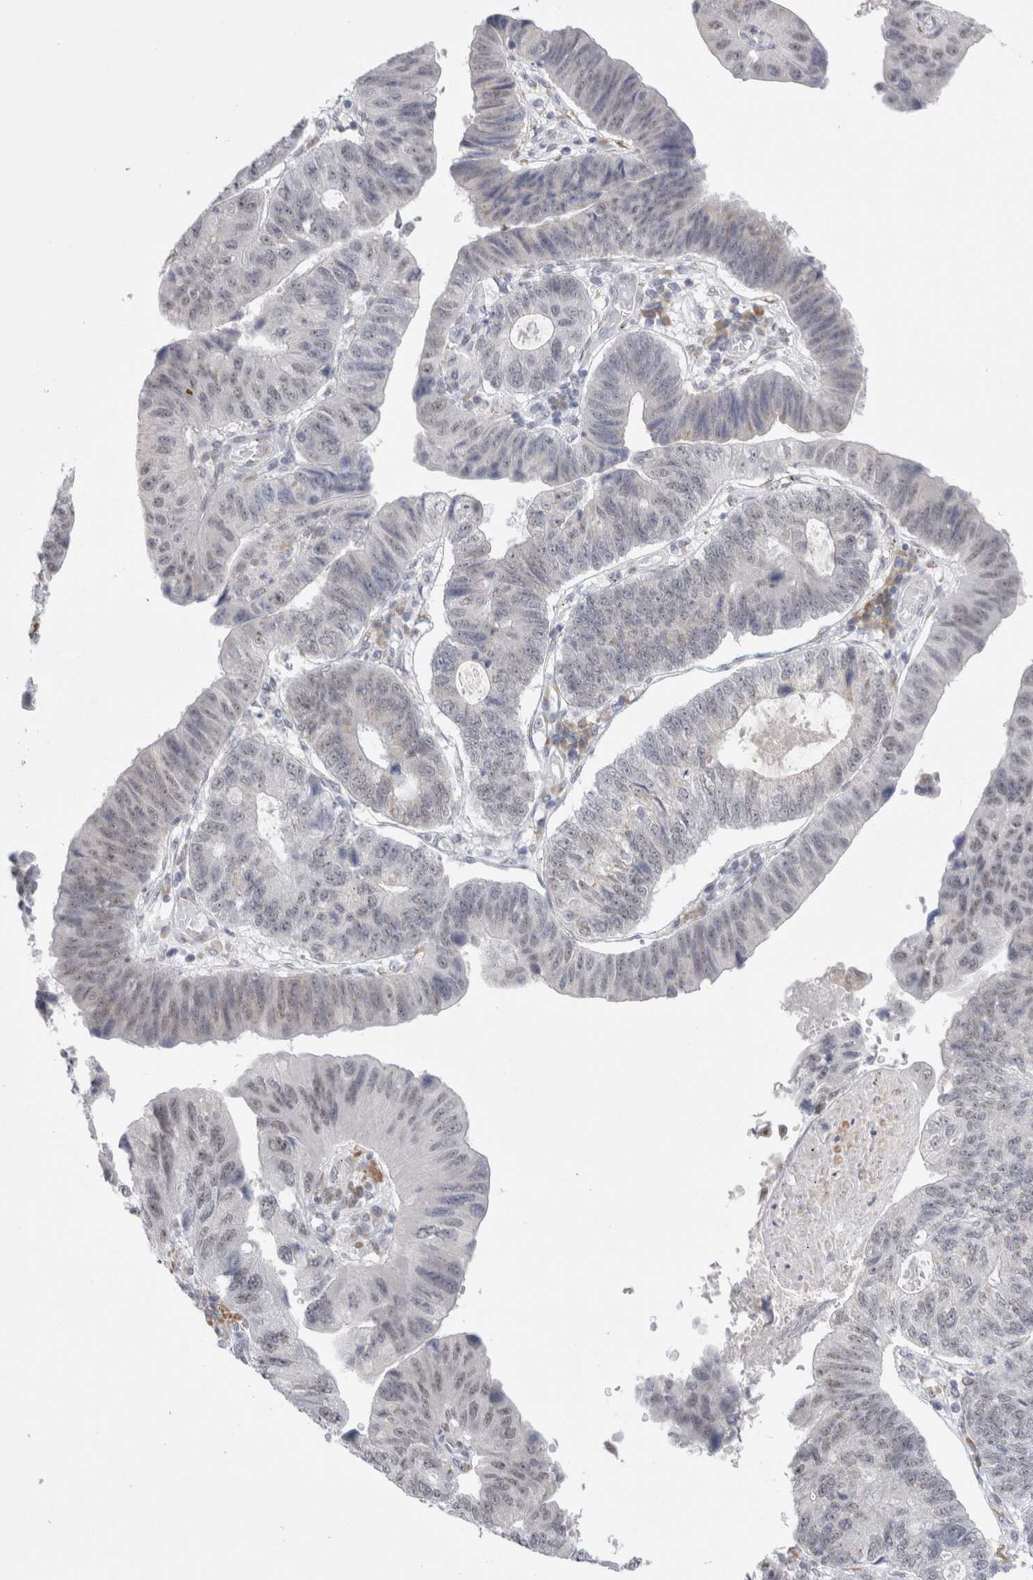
{"staining": {"intensity": "weak", "quantity": "<25%", "location": "nuclear"}, "tissue": "stomach cancer", "cell_type": "Tumor cells", "image_type": "cancer", "snomed": [{"axis": "morphology", "description": "Adenocarcinoma, NOS"}, {"axis": "topography", "description": "Stomach"}], "caption": "DAB (3,3'-diaminobenzidine) immunohistochemical staining of stomach cancer demonstrates no significant staining in tumor cells.", "gene": "TRMT1L", "patient": {"sex": "male", "age": 59}}